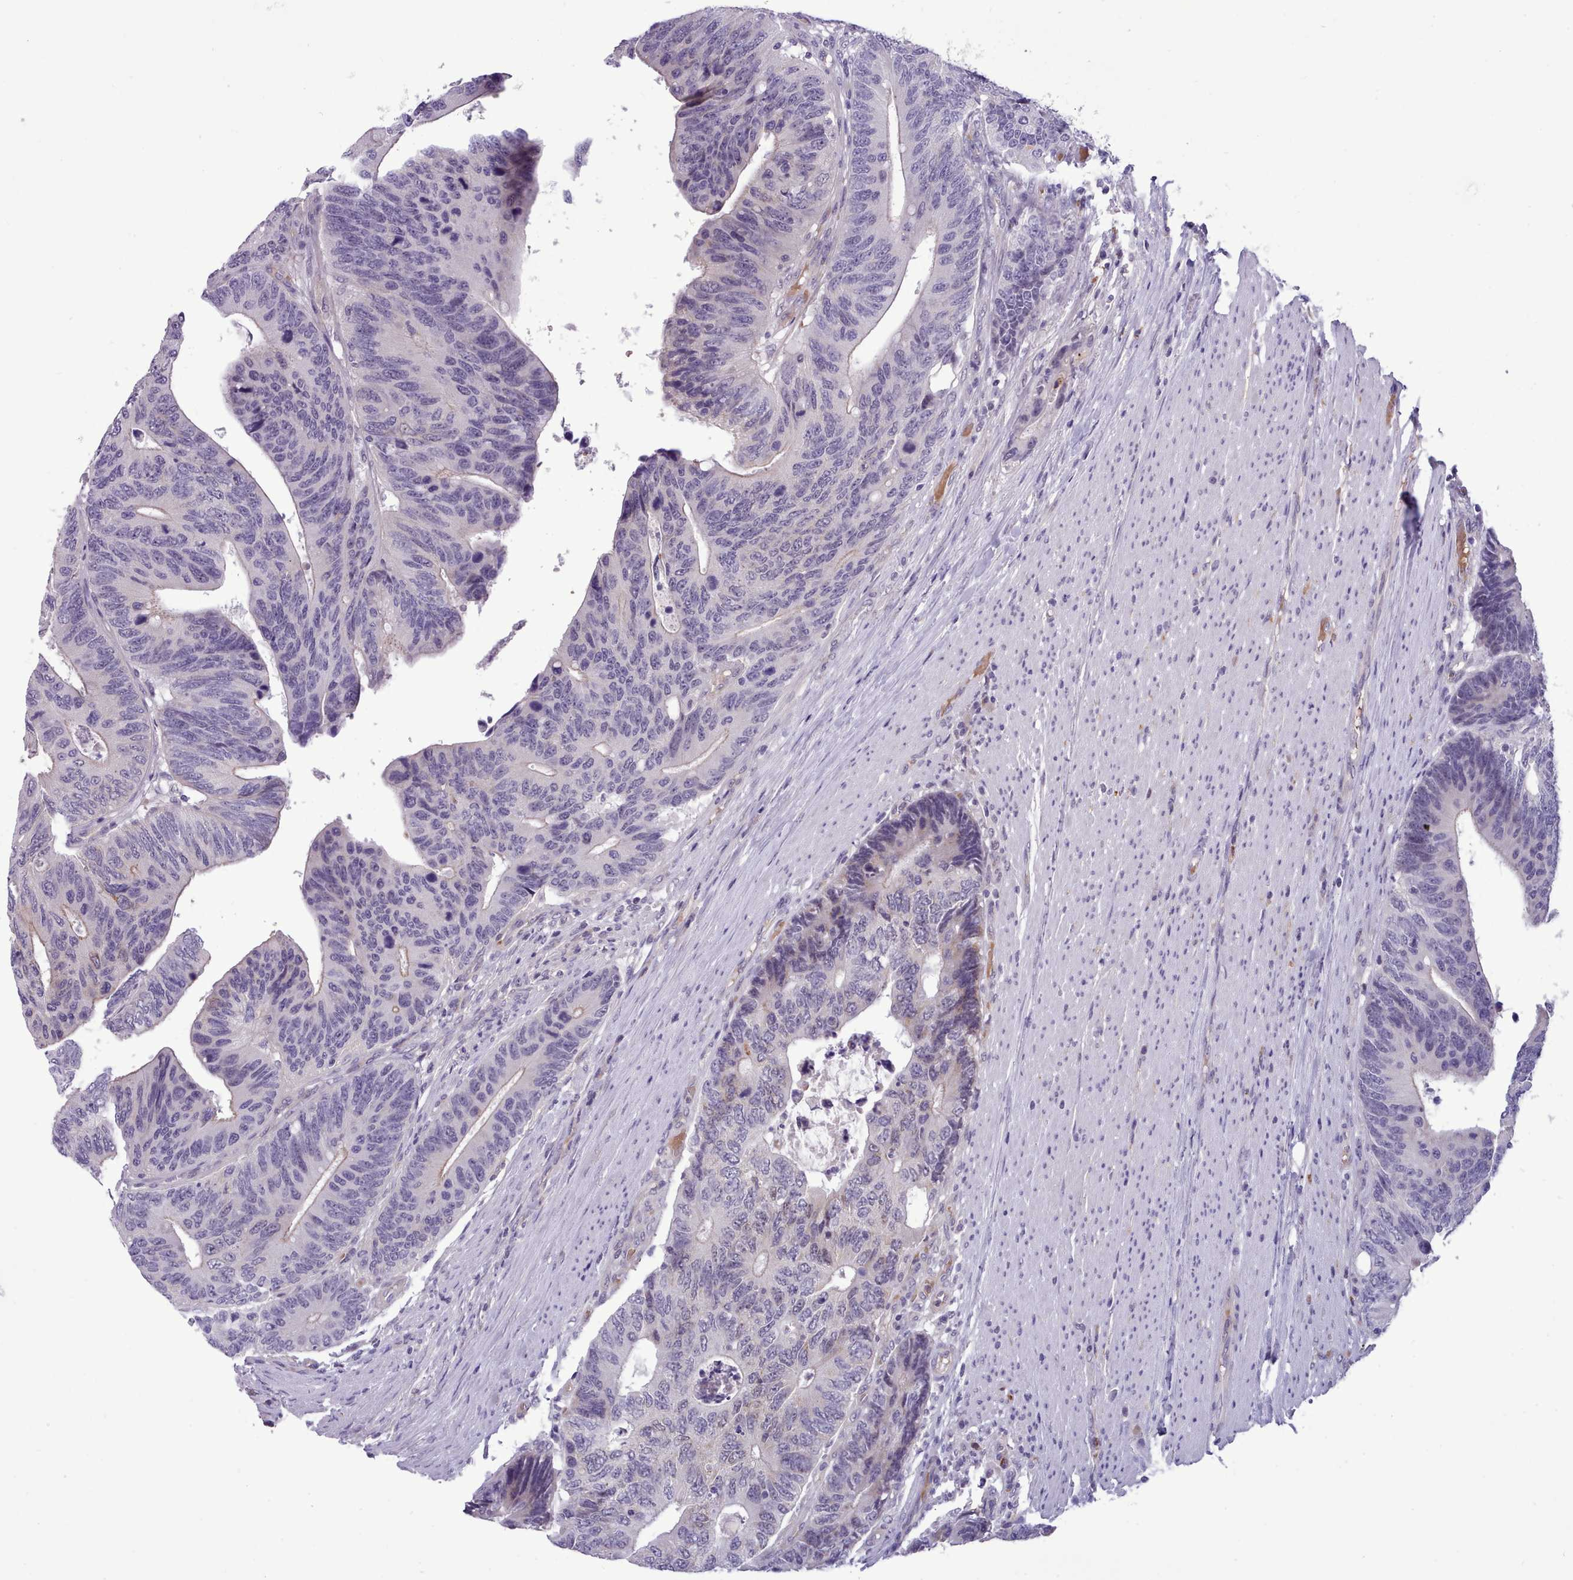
{"staining": {"intensity": "weak", "quantity": "<25%", "location": "cytoplasmic/membranous"}, "tissue": "colorectal cancer", "cell_type": "Tumor cells", "image_type": "cancer", "snomed": [{"axis": "morphology", "description": "Adenocarcinoma, NOS"}, {"axis": "topography", "description": "Colon"}], "caption": "Adenocarcinoma (colorectal) was stained to show a protein in brown. There is no significant positivity in tumor cells.", "gene": "KCTD16", "patient": {"sex": "male", "age": 87}}